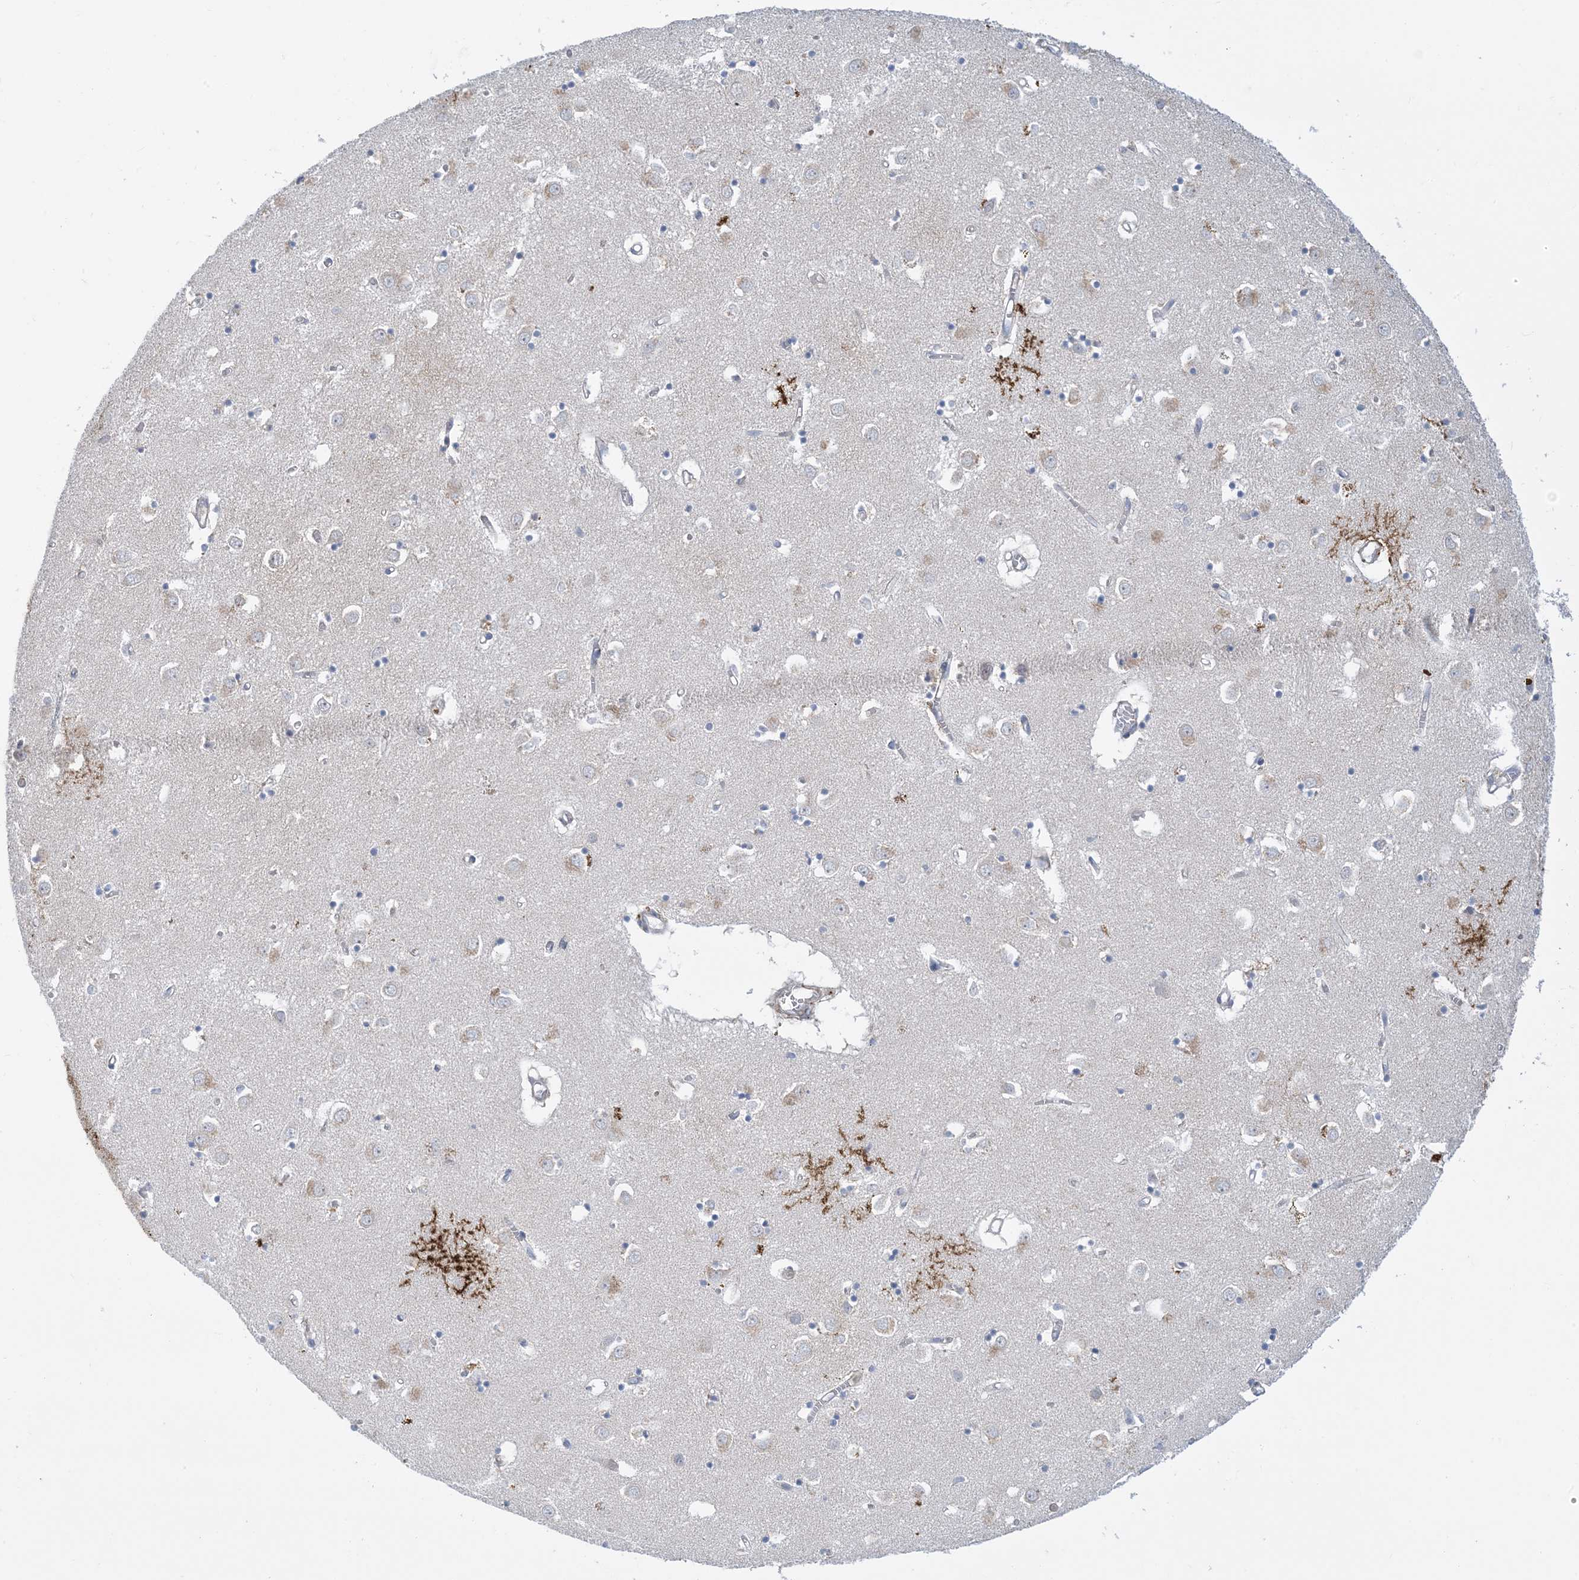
{"staining": {"intensity": "strong", "quantity": "<25%", "location": "cytoplasmic/membranous"}, "tissue": "caudate", "cell_type": "Glial cells", "image_type": "normal", "snomed": [{"axis": "morphology", "description": "Normal tissue, NOS"}, {"axis": "topography", "description": "Lateral ventricle wall"}], "caption": "Protein staining exhibits strong cytoplasmic/membranous positivity in approximately <25% of glial cells in unremarkable caudate.", "gene": "AOC1", "patient": {"sex": "male", "age": 70}}